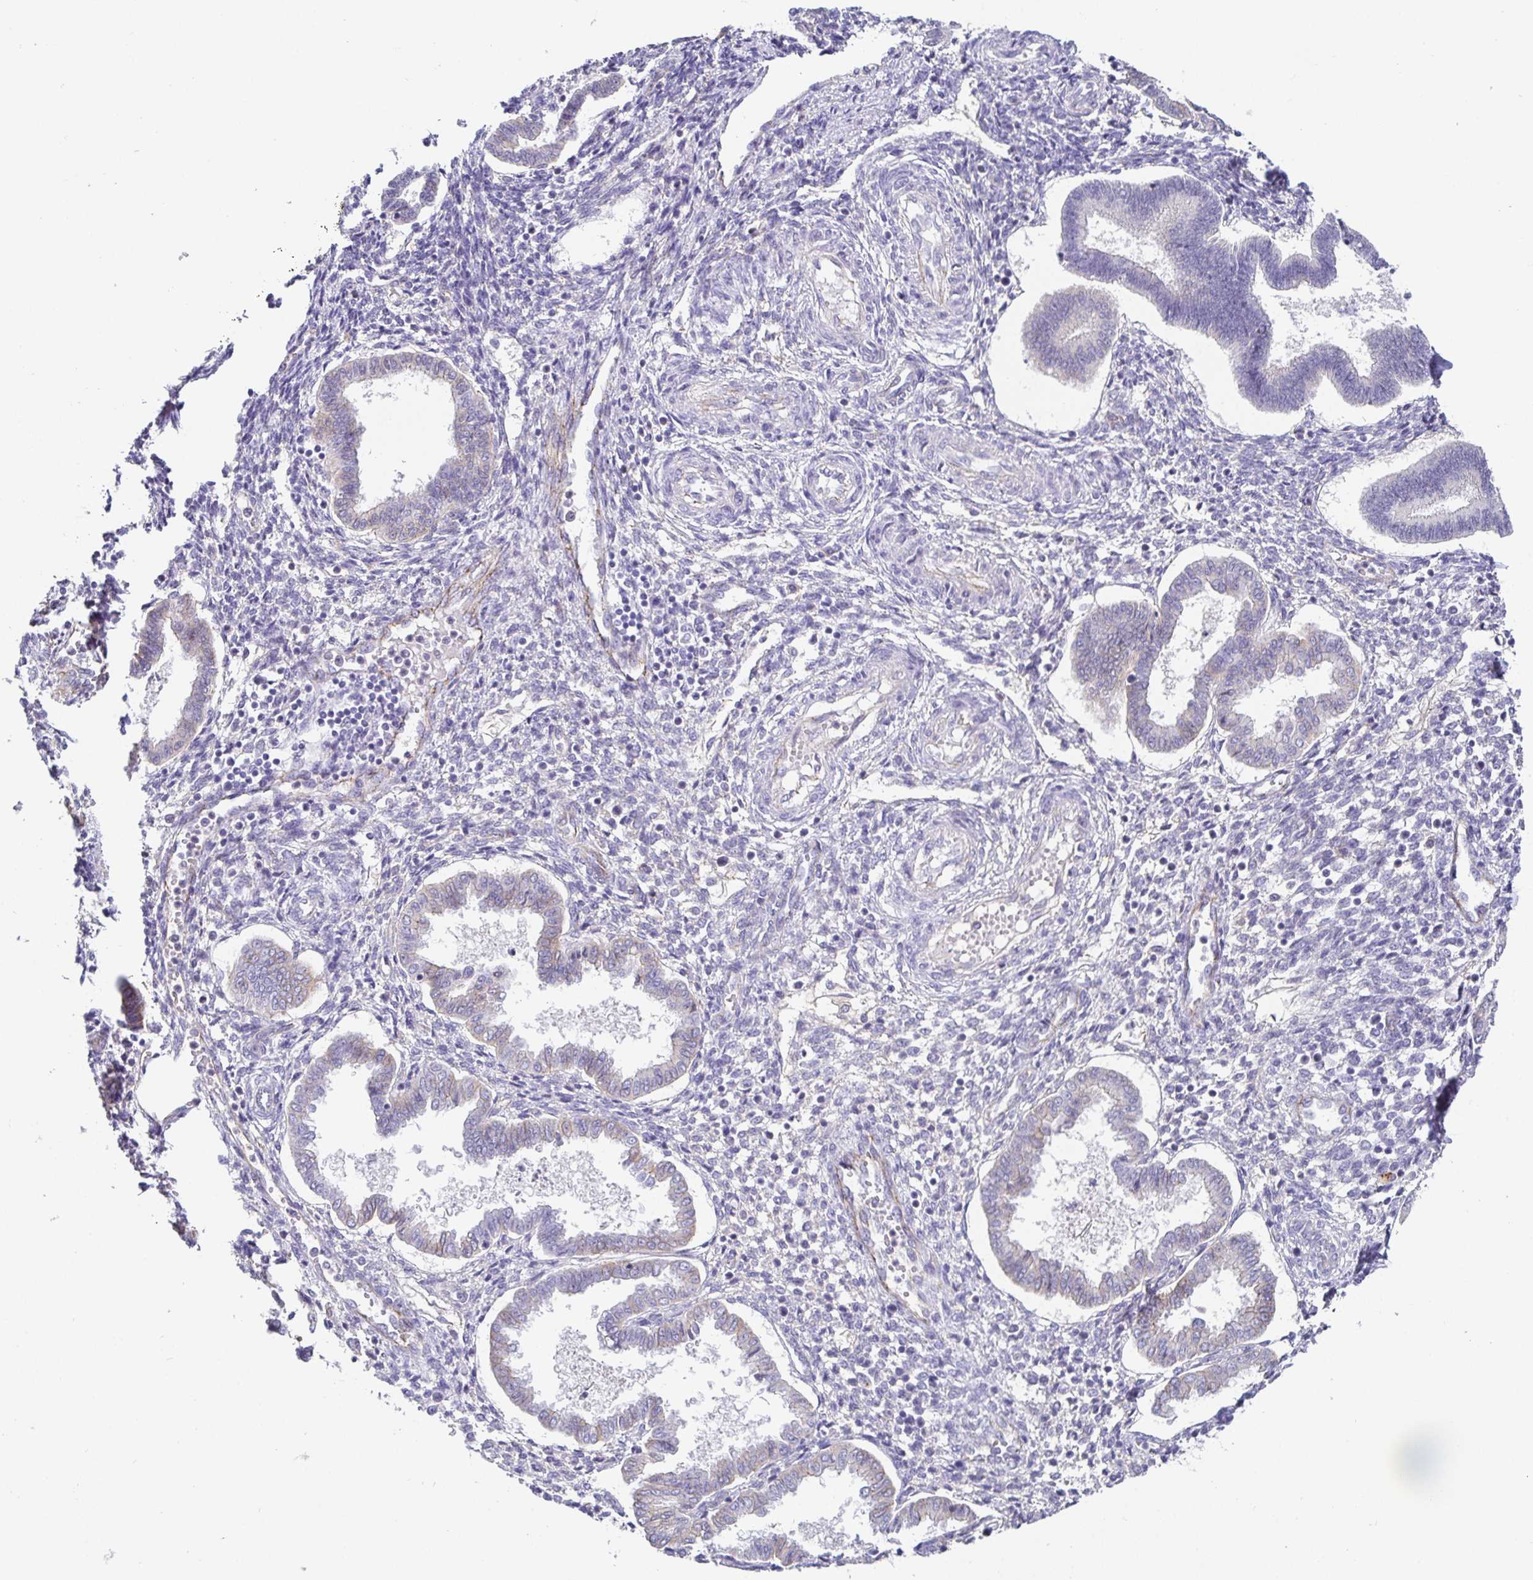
{"staining": {"intensity": "negative", "quantity": "none", "location": "none"}, "tissue": "endometrium", "cell_type": "Cells in endometrial stroma", "image_type": "normal", "snomed": [{"axis": "morphology", "description": "Normal tissue, NOS"}, {"axis": "topography", "description": "Endometrium"}], "caption": "Immunohistochemical staining of normal human endometrium reveals no significant staining in cells in endometrial stroma. The staining was performed using DAB (3,3'-diaminobenzidine) to visualize the protein expression in brown, while the nuclei were stained in blue with hematoxylin (Magnification: 20x).", "gene": "PIWIL3", "patient": {"sex": "female", "age": 24}}